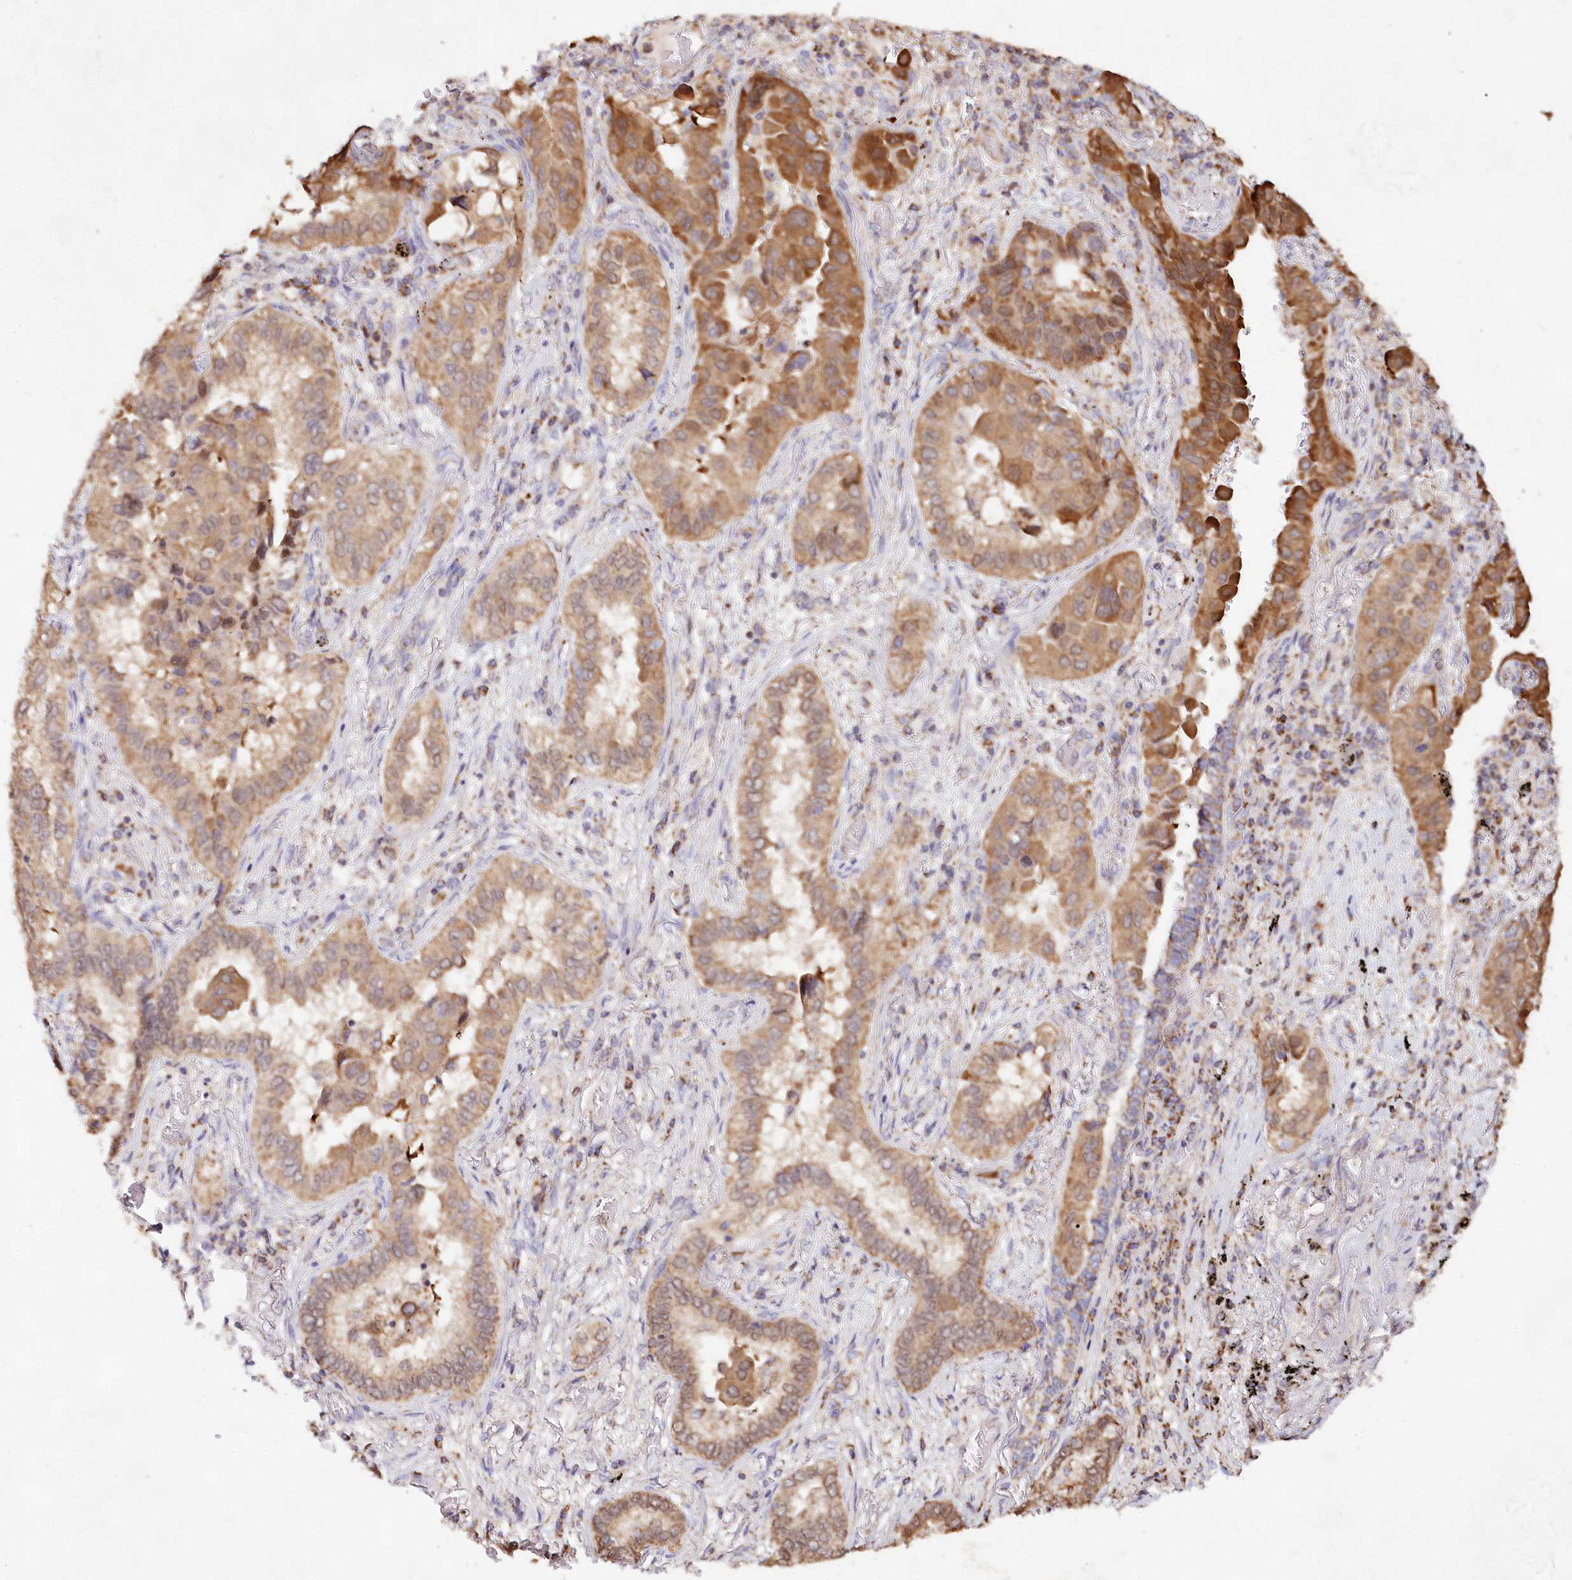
{"staining": {"intensity": "moderate", "quantity": ">75%", "location": "cytoplasmic/membranous"}, "tissue": "lung cancer", "cell_type": "Tumor cells", "image_type": "cancer", "snomed": [{"axis": "morphology", "description": "Adenocarcinoma, NOS"}, {"axis": "topography", "description": "Lung"}], "caption": "DAB immunohistochemical staining of human lung adenocarcinoma shows moderate cytoplasmic/membranous protein expression in approximately >75% of tumor cells.", "gene": "TASOR2", "patient": {"sex": "female", "age": 76}}